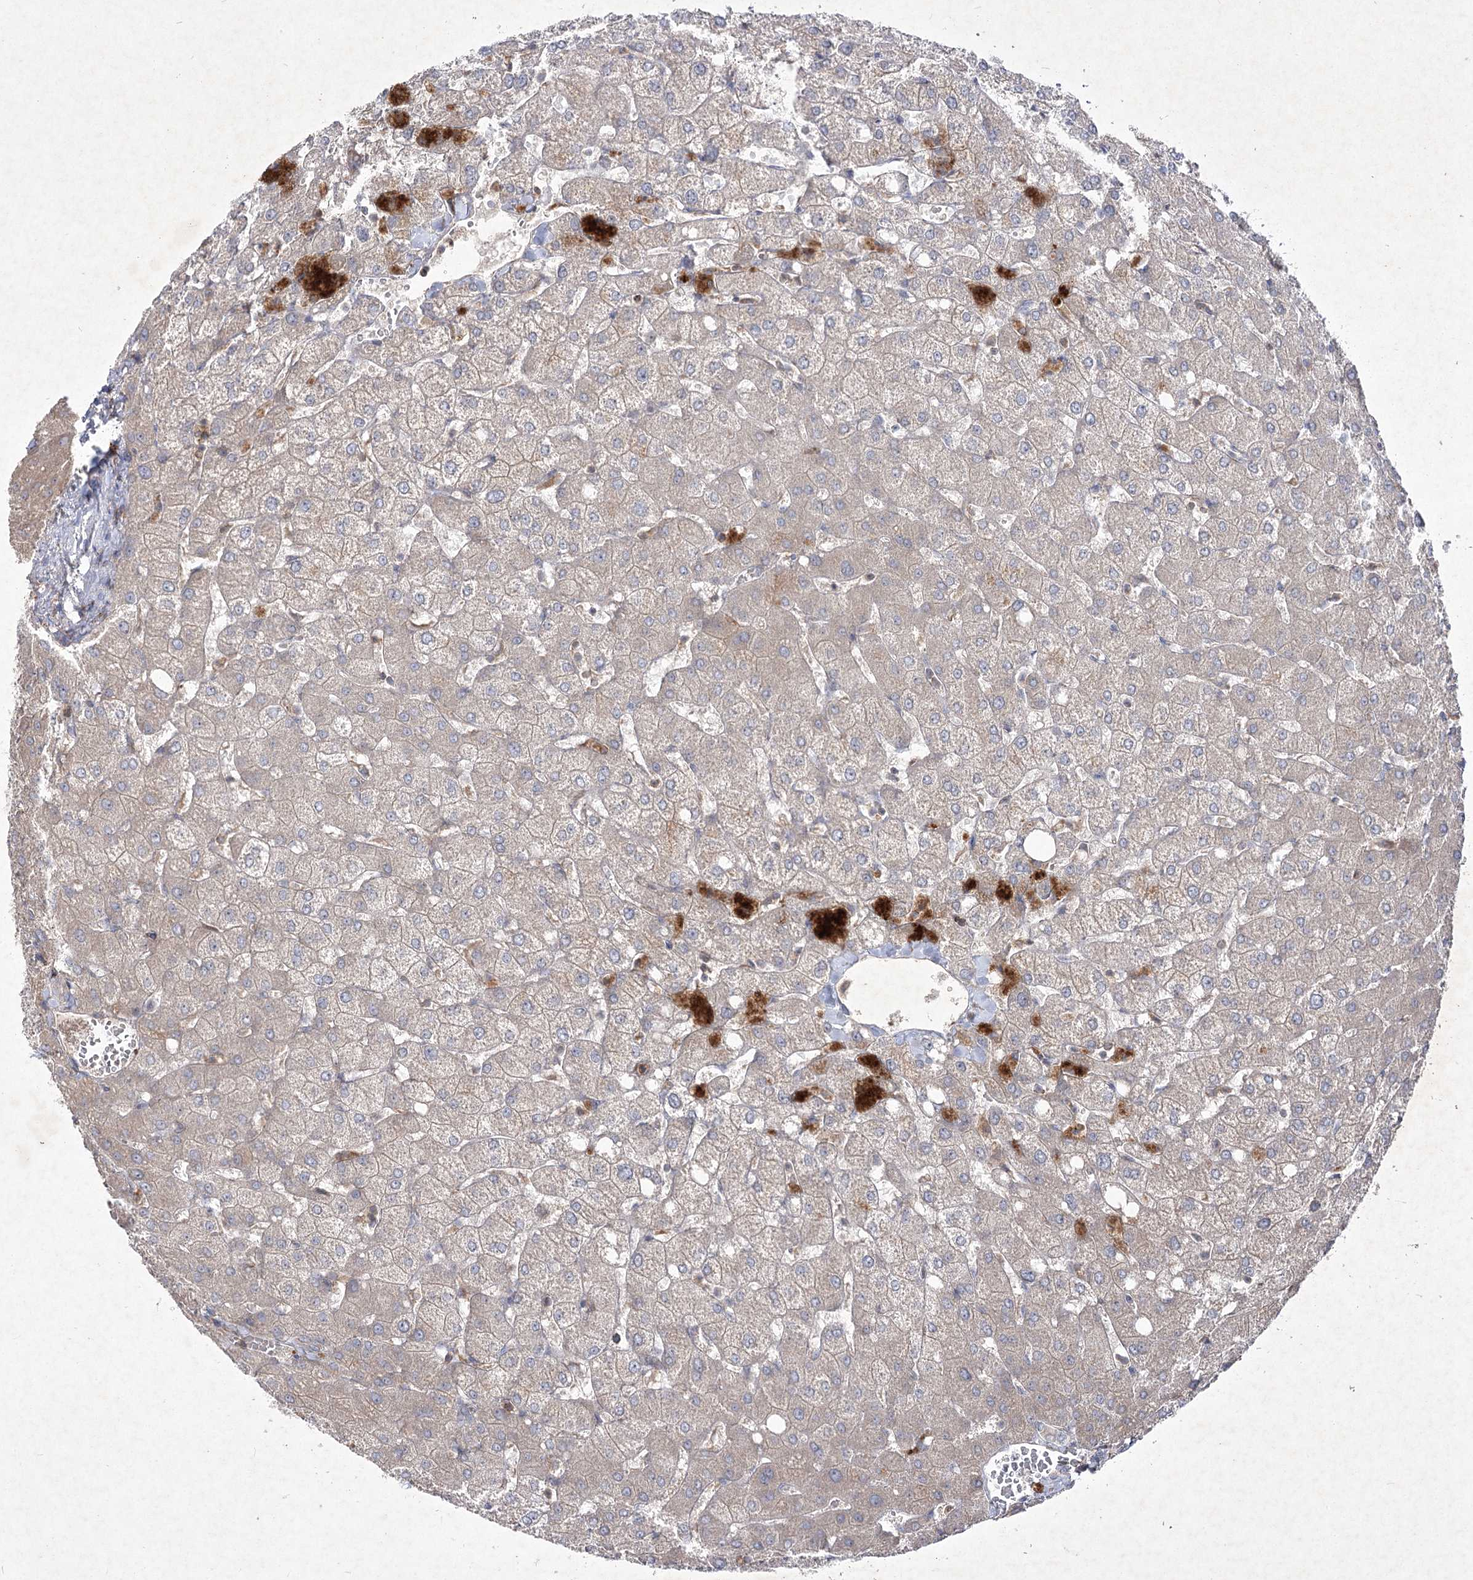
{"staining": {"intensity": "negative", "quantity": "none", "location": "none"}, "tissue": "liver", "cell_type": "Cholangiocytes", "image_type": "normal", "snomed": [{"axis": "morphology", "description": "Normal tissue, NOS"}, {"axis": "topography", "description": "Liver"}], "caption": "Micrograph shows no significant protein staining in cholangiocytes of unremarkable liver.", "gene": "CIB2", "patient": {"sex": "female", "age": 54}}